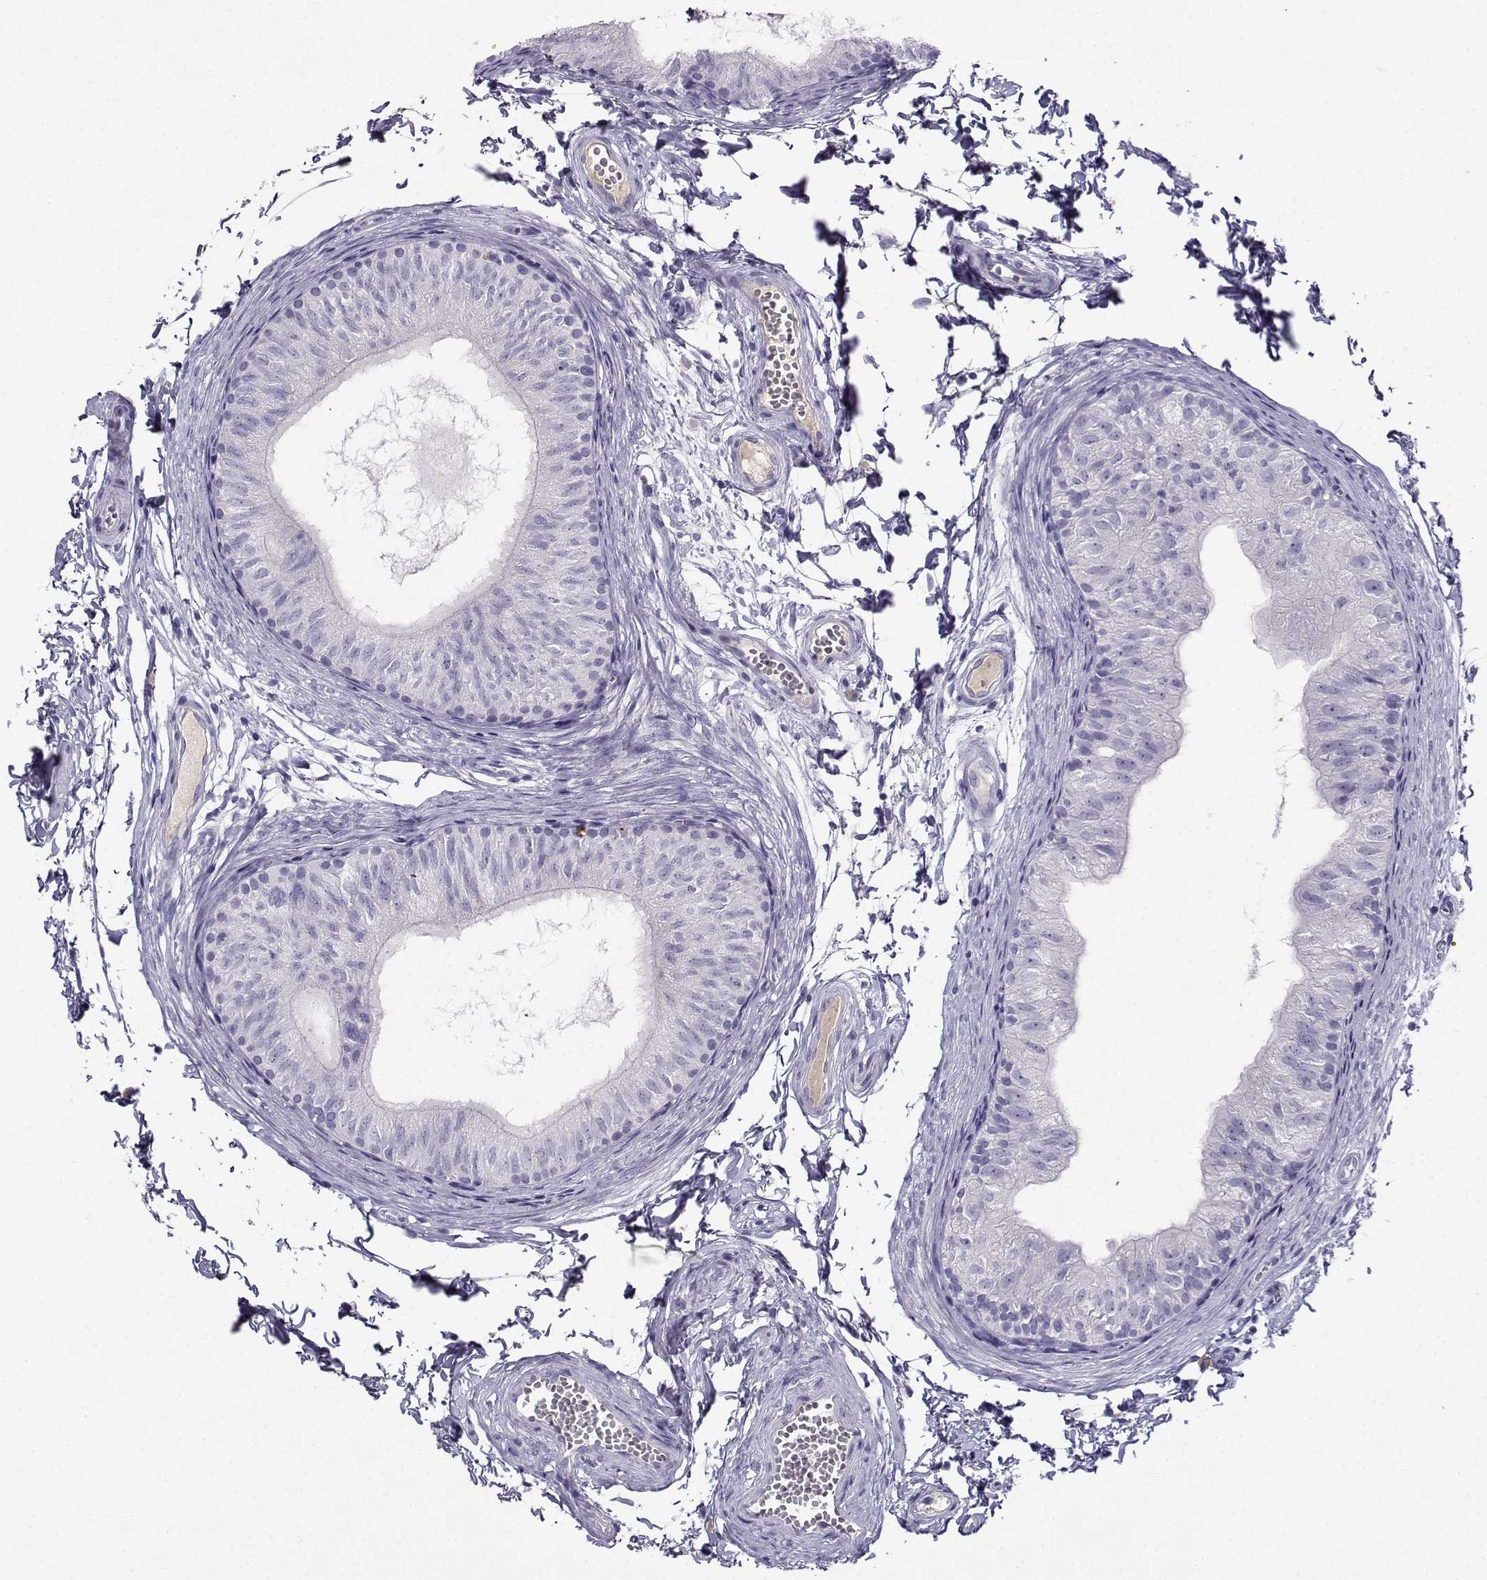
{"staining": {"intensity": "negative", "quantity": "none", "location": "none"}, "tissue": "epididymis", "cell_type": "Glandular cells", "image_type": "normal", "snomed": [{"axis": "morphology", "description": "Normal tissue, NOS"}, {"axis": "topography", "description": "Epididymis"}], "caption": "Photomicrograph shows no significant protein positivity in glandular cells of benign epididymis. The staining is performed using DAB brown chromogen with nuclei counter-stained in using hematoxylin.", "gene": "GRIK4", "patient": {"sex": "male", "age": 22}}